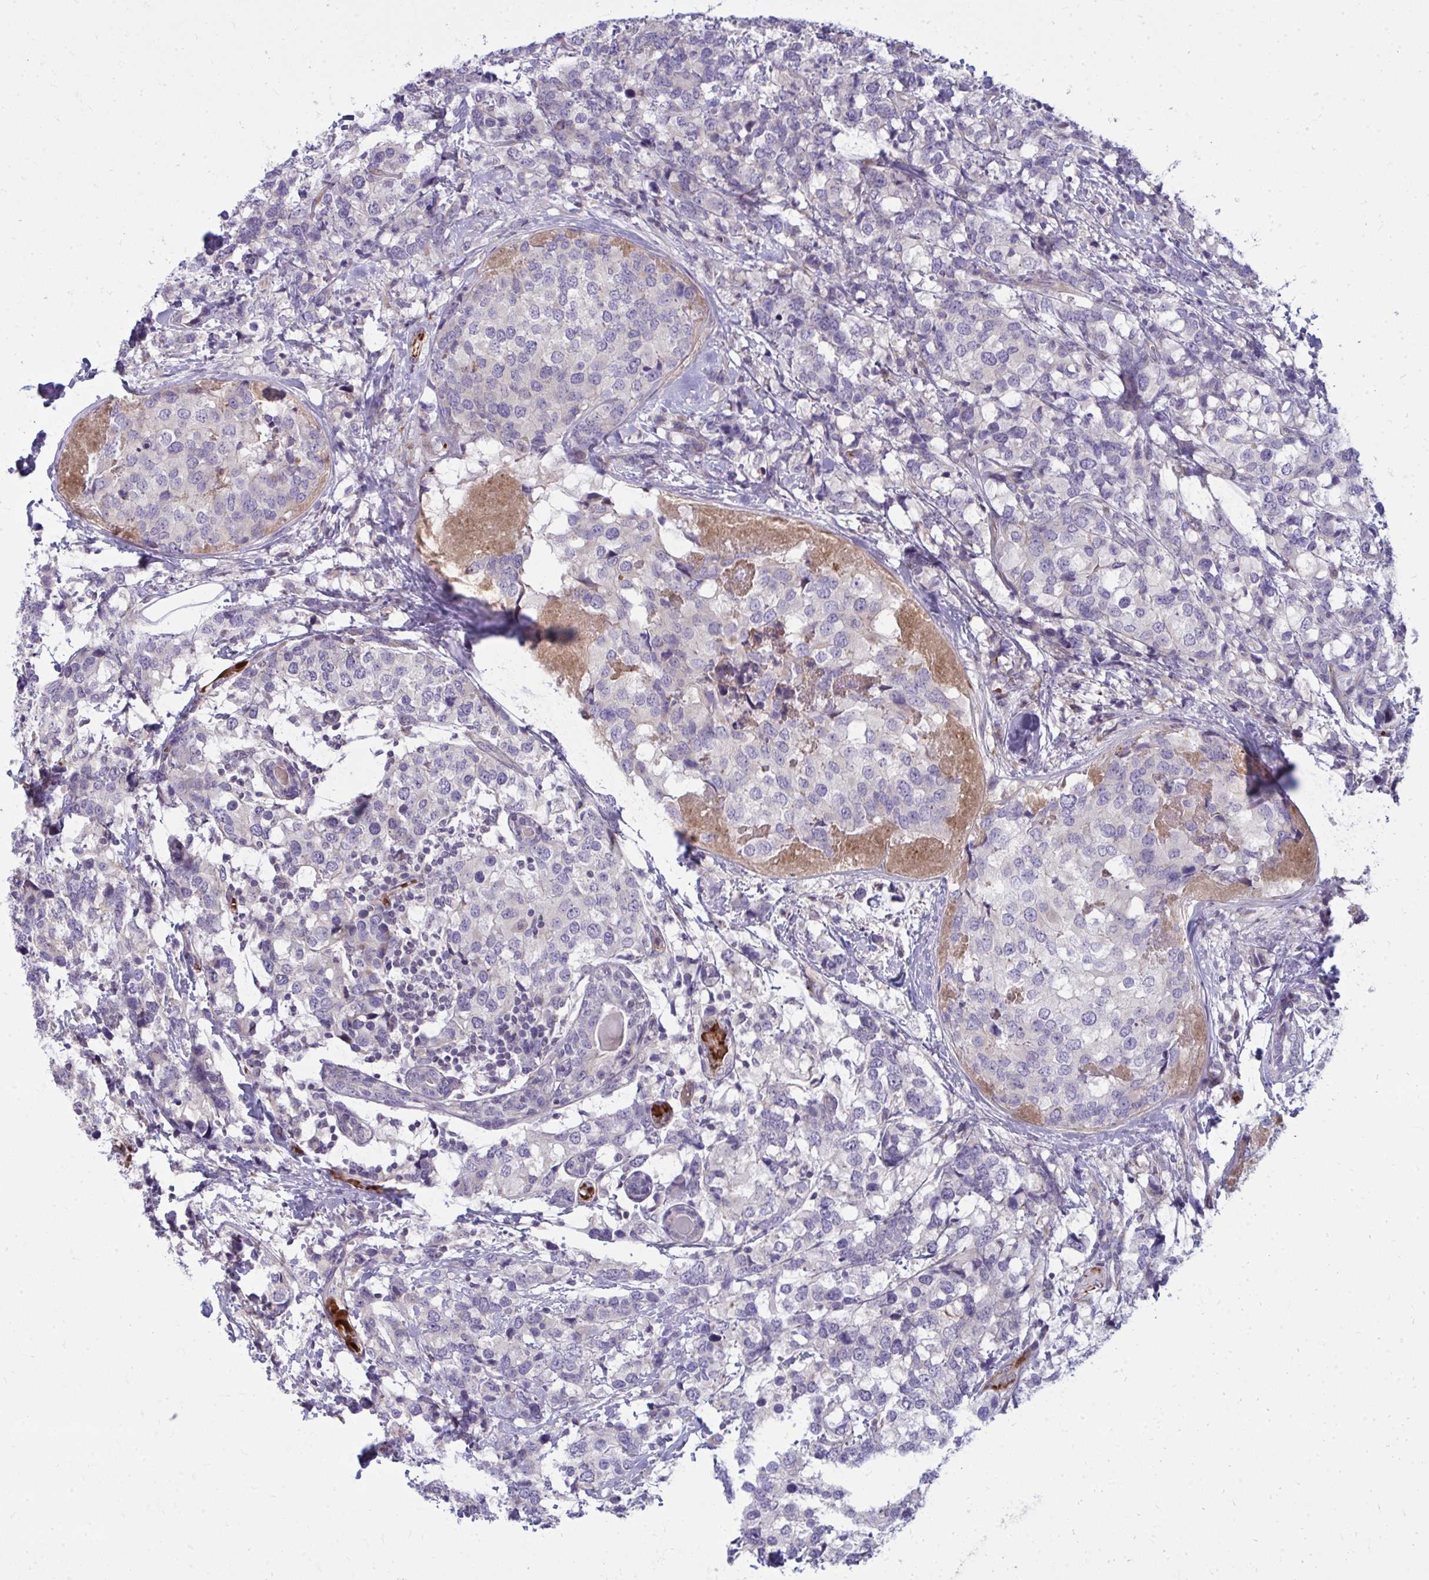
{"staining": {"intensity": "negative", "quantity": "none", "location": "none"}, "tissue": "breast cancer", "cell_type": "Tumor cells", "image_type": "cancer", "snomed": [{"axis": "morphology", "description": "Lobular carcinoma"}, {"axis": "topography", "description": "Breast"}], "caption": "Immunohistochemistry photomicrograph of neoplastic tissue: human breast lobular carcinoma stained with DAB (3,3'-diaminobenzidine) exhibits no significant protein staining in tumor cells. Nuclei are stained in blue.", "gene": "SLC14A1", "patient": {"sex": "female", "age": 59}}